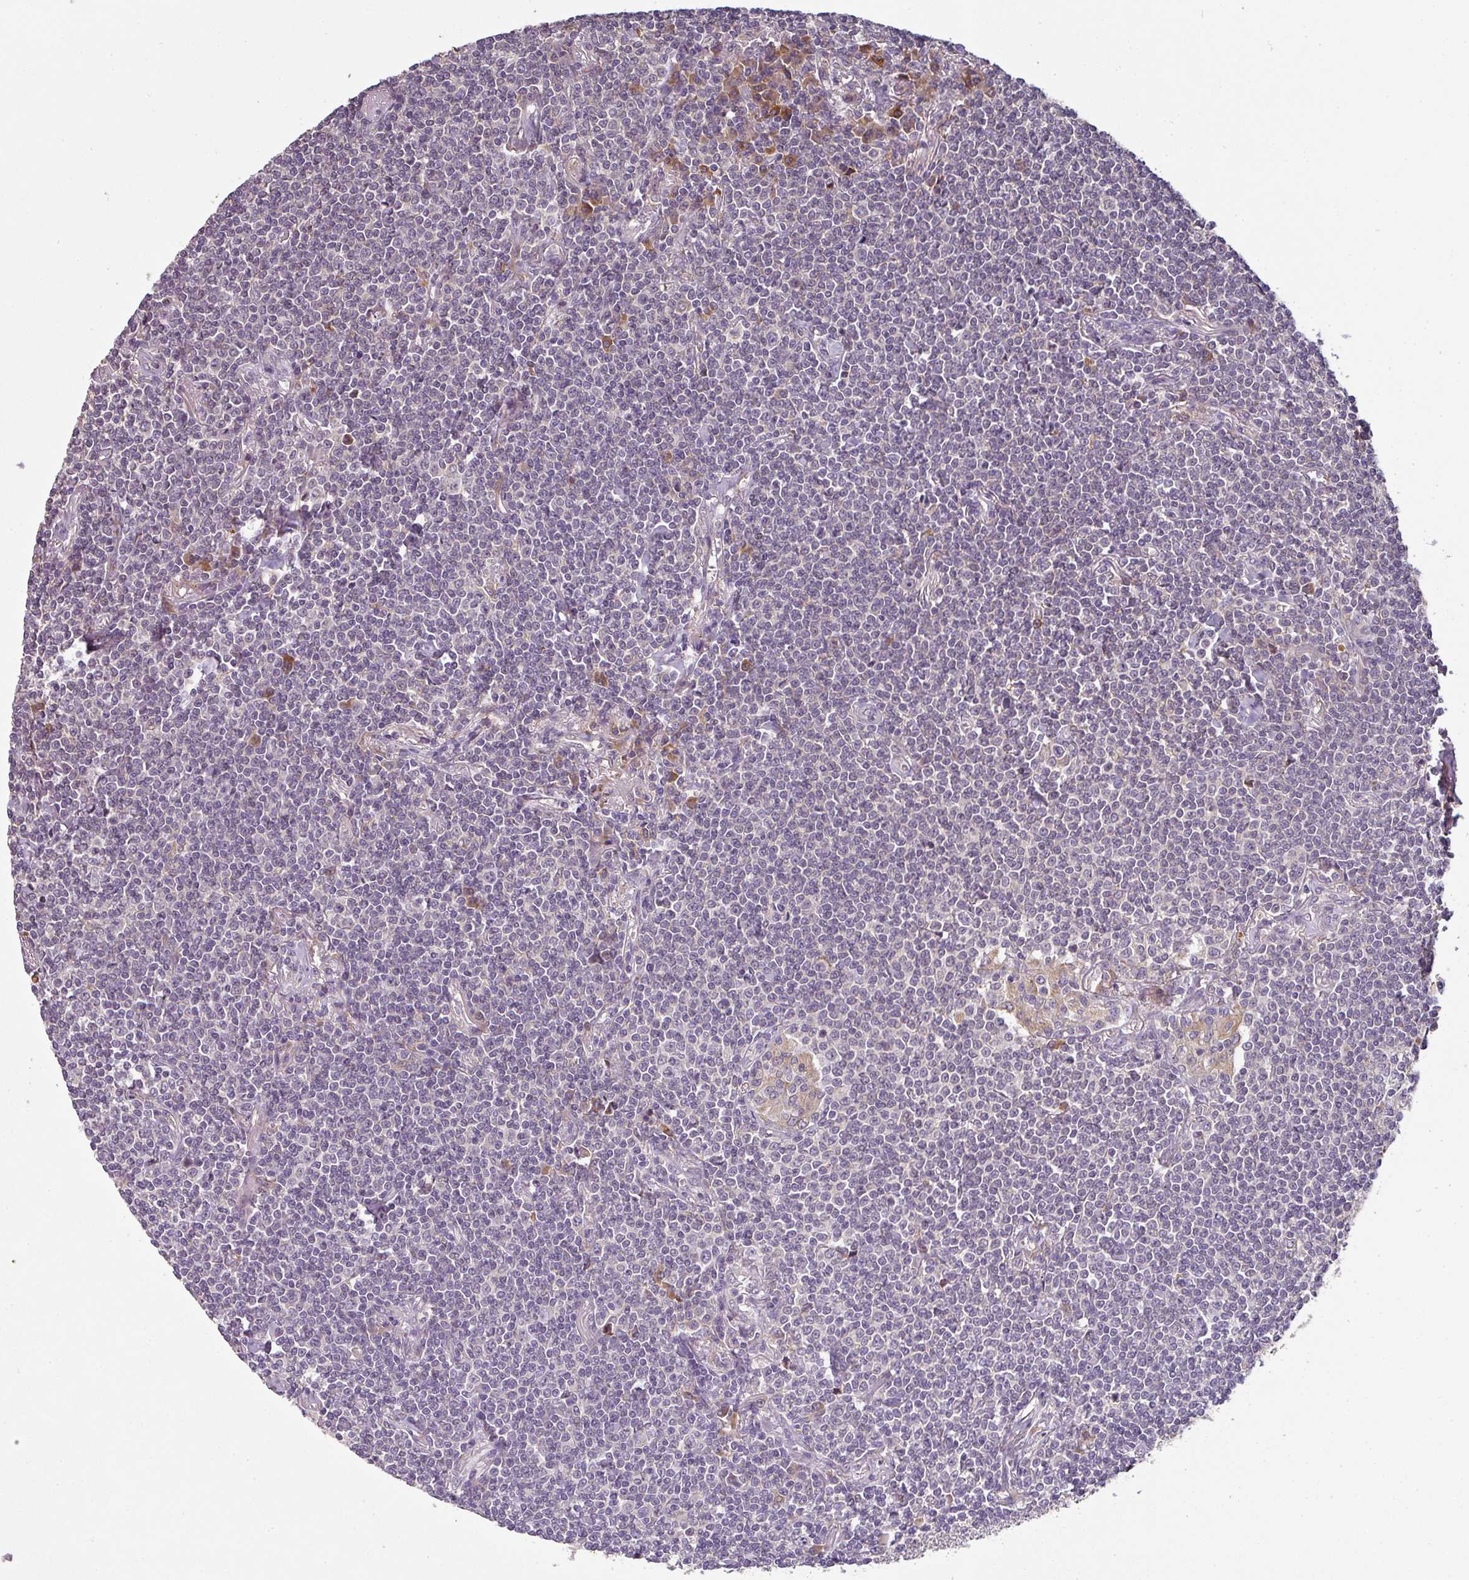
{"staining": {"intensity": "negative", "quantity": "none", "location": "none"}, "tissue": "lymphoma", "cell_type": "Tumor cells", "image_type": "cancer", "snomed": [{"axis": "morphology", "description": "Malignant lymphoma, non-Hodgkin's type, Low grade"}, {"axis": "topography", "description": "Lung"}], "caption": "Tumor cells are negative for protein expression in human low-grade malignant lymphoma, non-Hodgkin's type.", "gene": "SPCS3", "patient": {"sex": "female", "age": 71}}